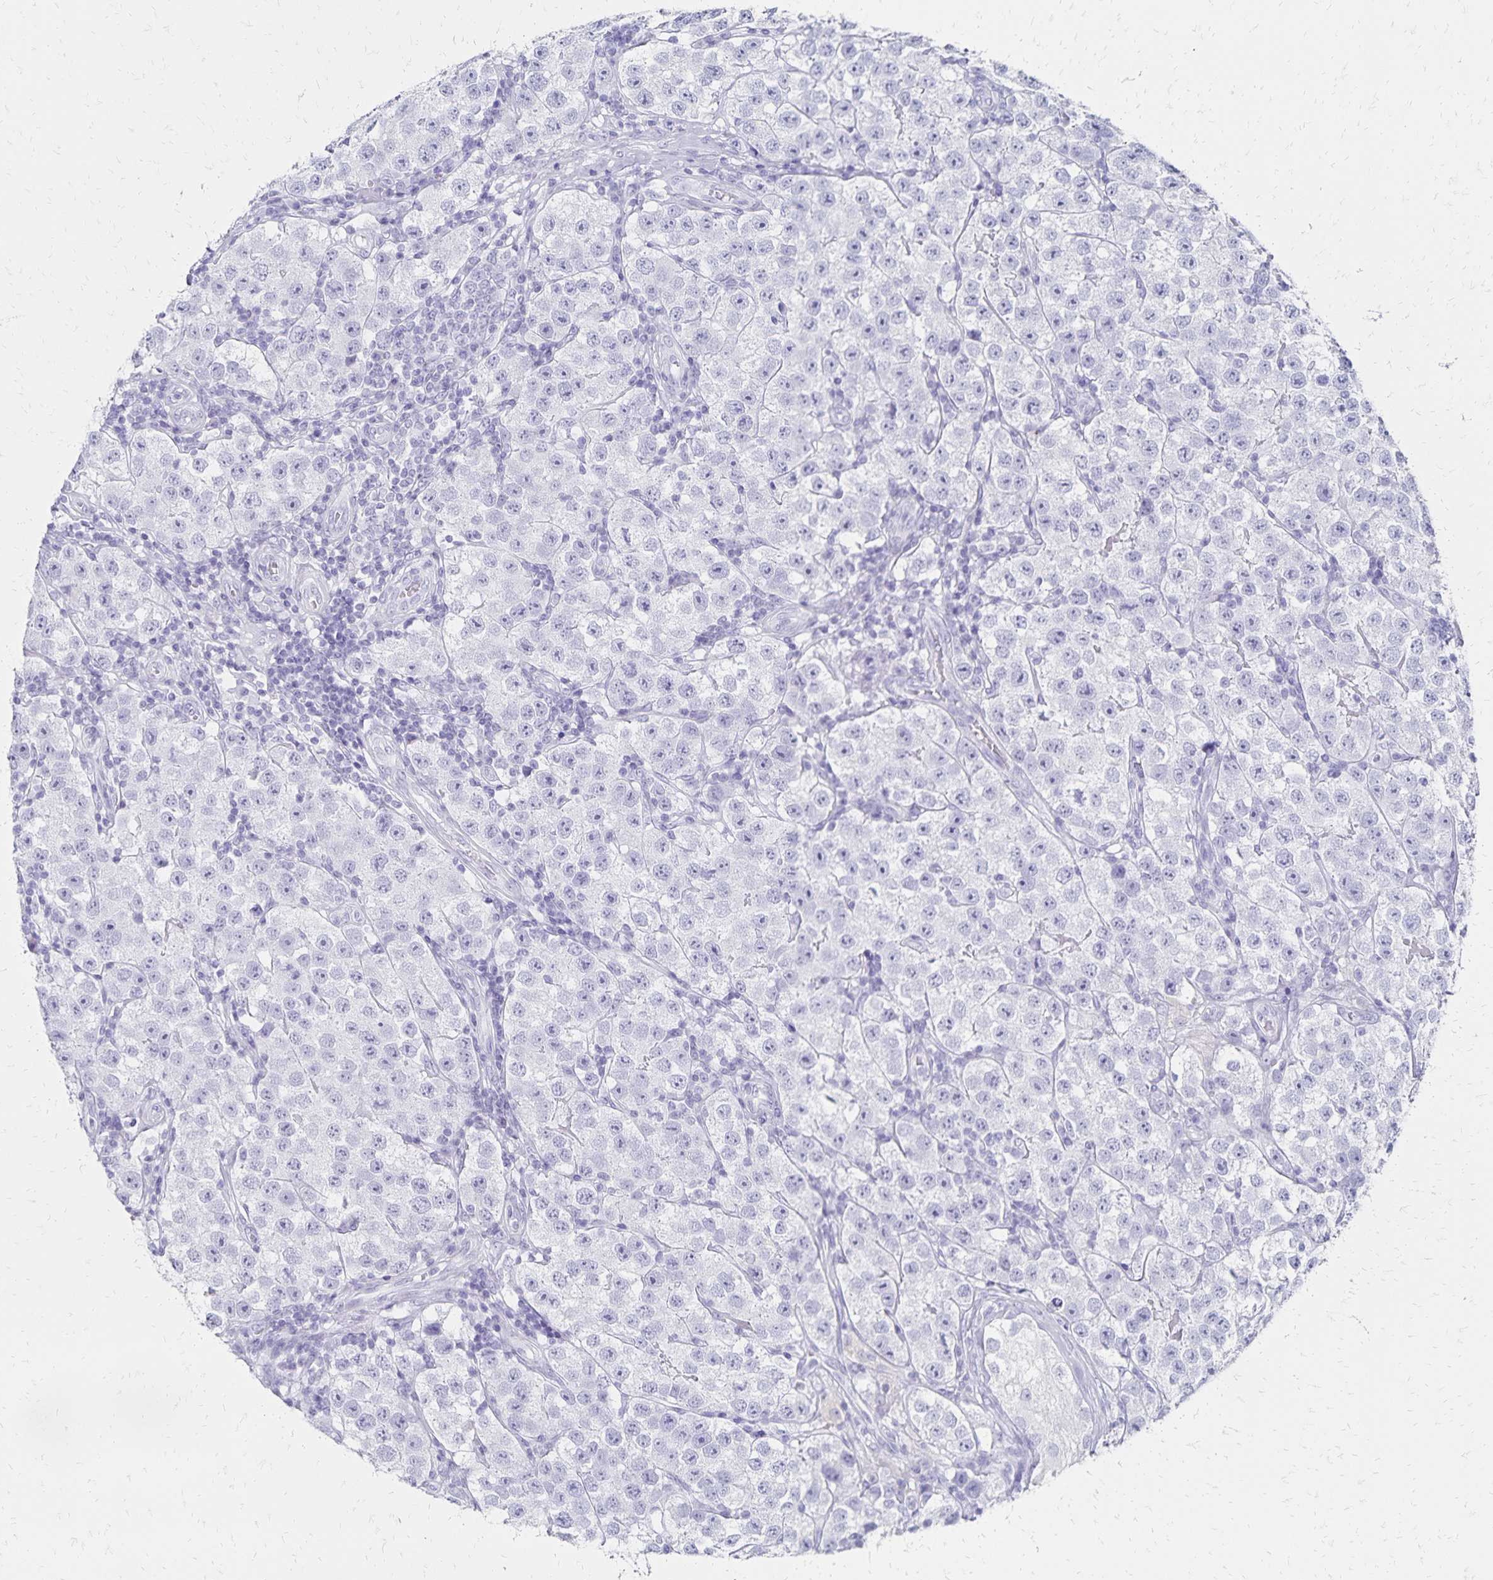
{"staining": {"intensity": "negative", "quantity": "none", "location": "none"}, "tissue": "testis cancer", "cell_type": "Tumor cells", "image_type": "cancer", "snomed": [{"axis": "morphology", "description": "Seminoma, NOS"}, {"axis": "topography", "description": "Testis"}], "caption": "This is a micrograph of immunohistochemistry staining of testis cancer, which shows no expression in tumor cells.", "gene": "GIP", "patient": {"sex": "male", "age": 34}}